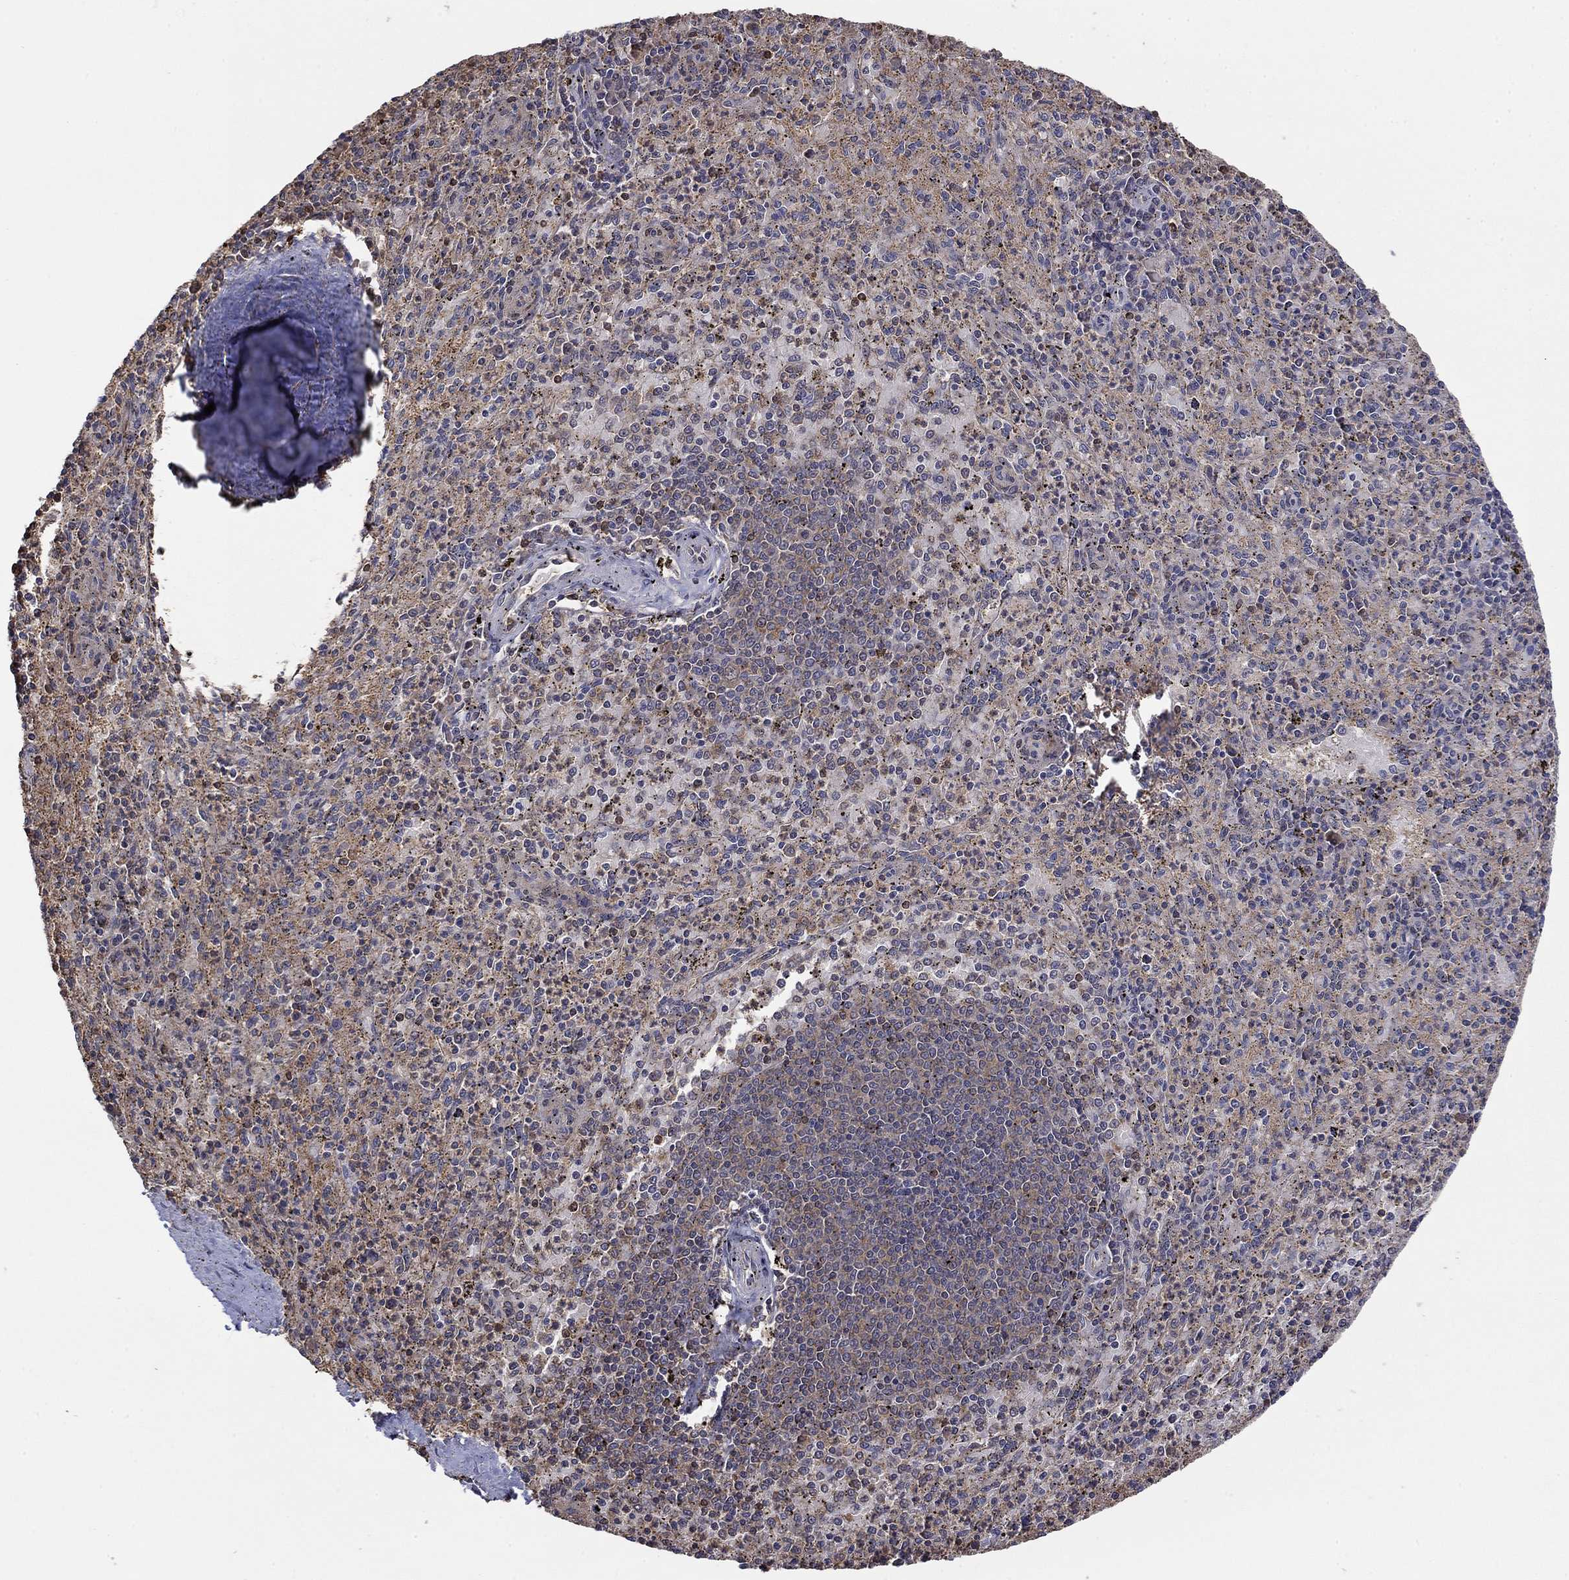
{"staining": {"intensity": "weak", "quantity": "25%-75%", "location": "cytoplasmic/membranous"}, "tissue": "spleen", "cell_type": "Cells in red pulp", "image_type": "normal", "snomed": [{"axis": "morphology", "description": "Normal tissue, NOS"}, {"axis": "topography", "description": "Spleen"}], "caption": "High-power microscopy captured an IHC histopathology image of normal spleen, revealing weak cytoplasmic/membranous expression in about 25%-75% of cells in red pulp. (DAB (3,3'-diaminobenzidine) IHC, brown staining for protein, blue staining for nuclei).", "gene": "RNF114", "patient": {"sex": "male", "age": 60}}